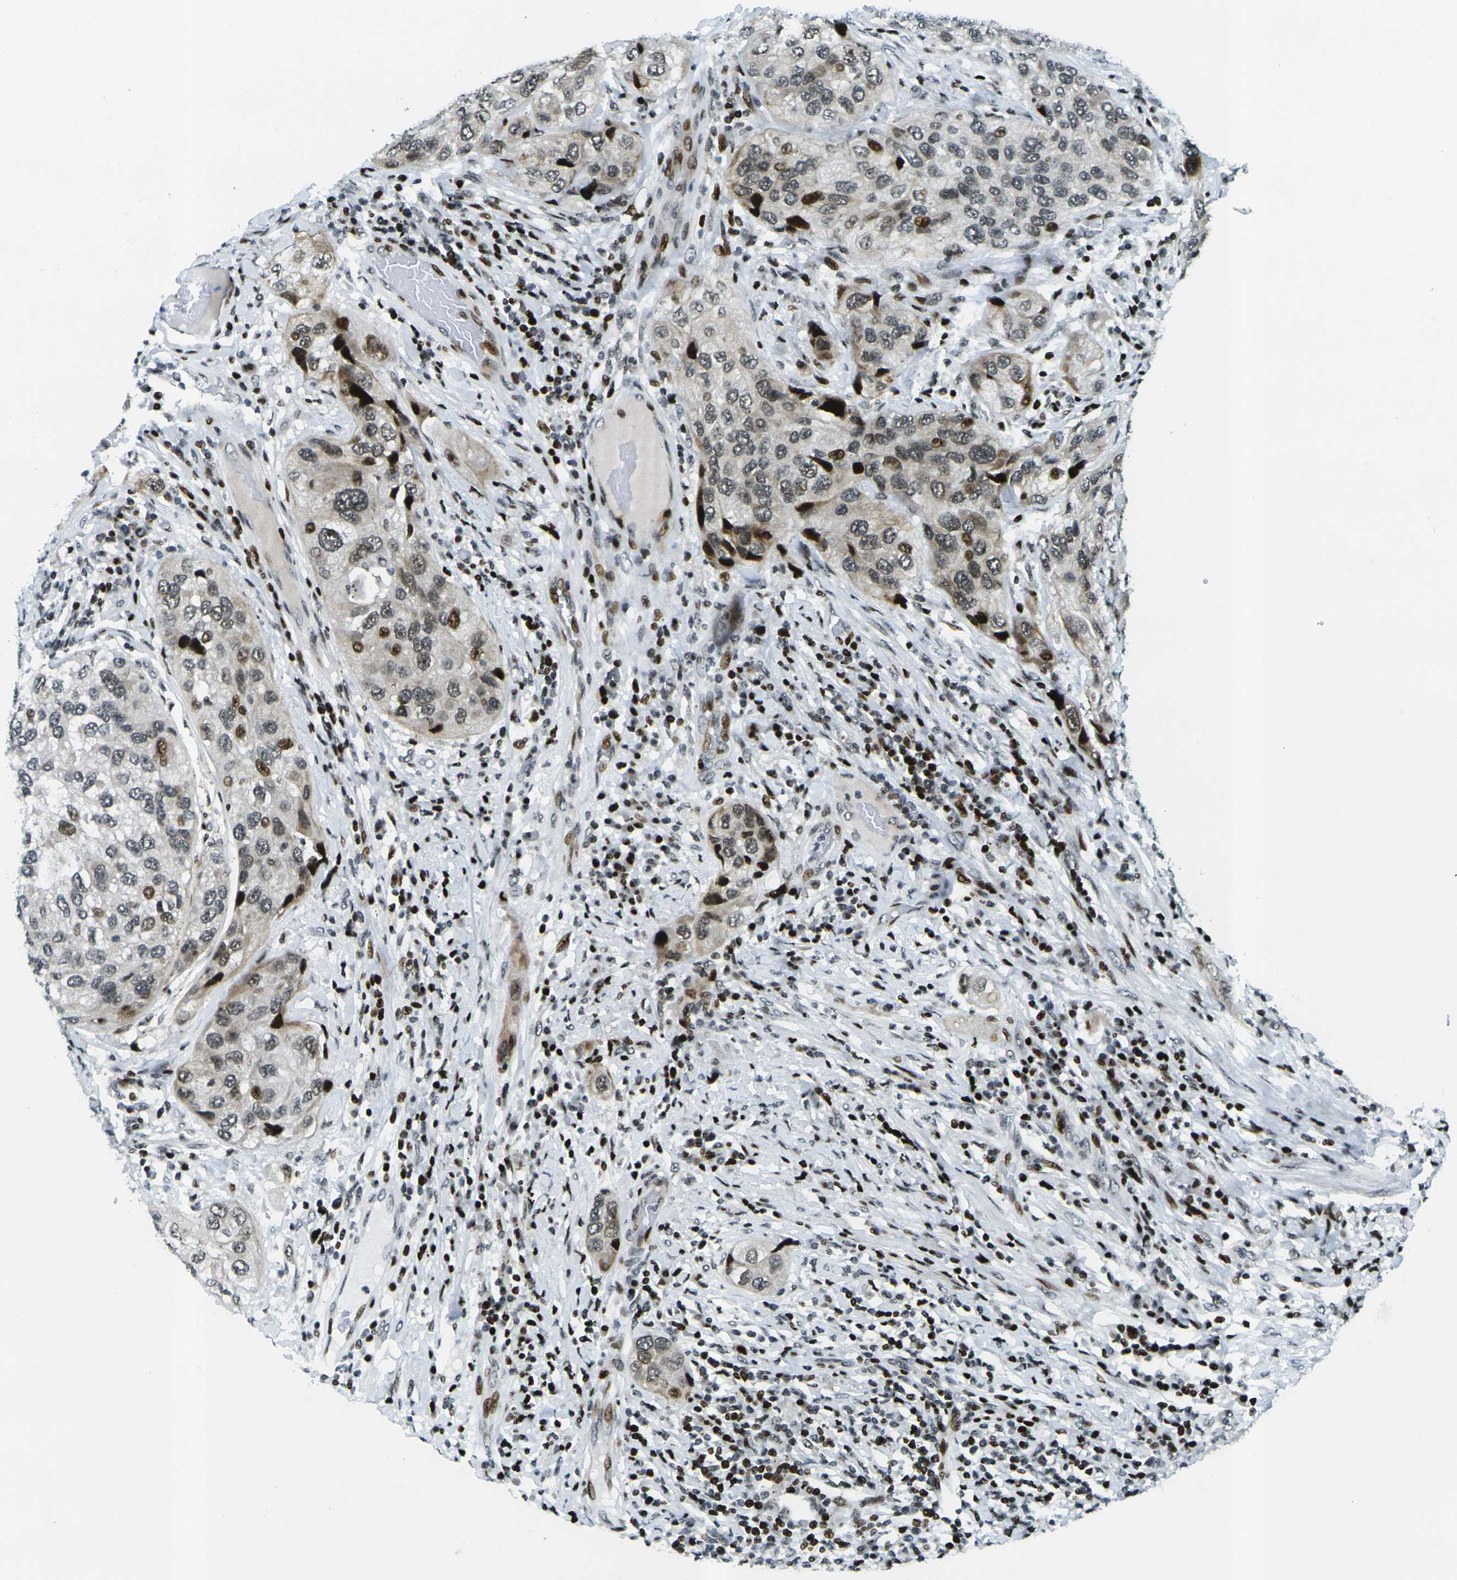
{"staining": {"intensity": "moderate", "quantity": "25%-75%", "location": "cytoplasmic/membranous,nuclear"}, "tissue": "urothelial cancer", "cell_type": "Tumor cells", "image_type": "cancer", "snomed": [{"axis": "morphology", "description": "Urothelial carcinoma, High grade"}, {"axis": "topography", "description": "Urinary bladder"}], "caption": "A histopathology image of urothelial cancer stained for a protein shows moderate cytoplasmic/membranous and nuclear brown staining in tumor cells. (DAB IHC, brown staining for protein, blue staining for nuclei).", "gene": "H3-3A", "patient": {"sex": "female", "age": 64}}